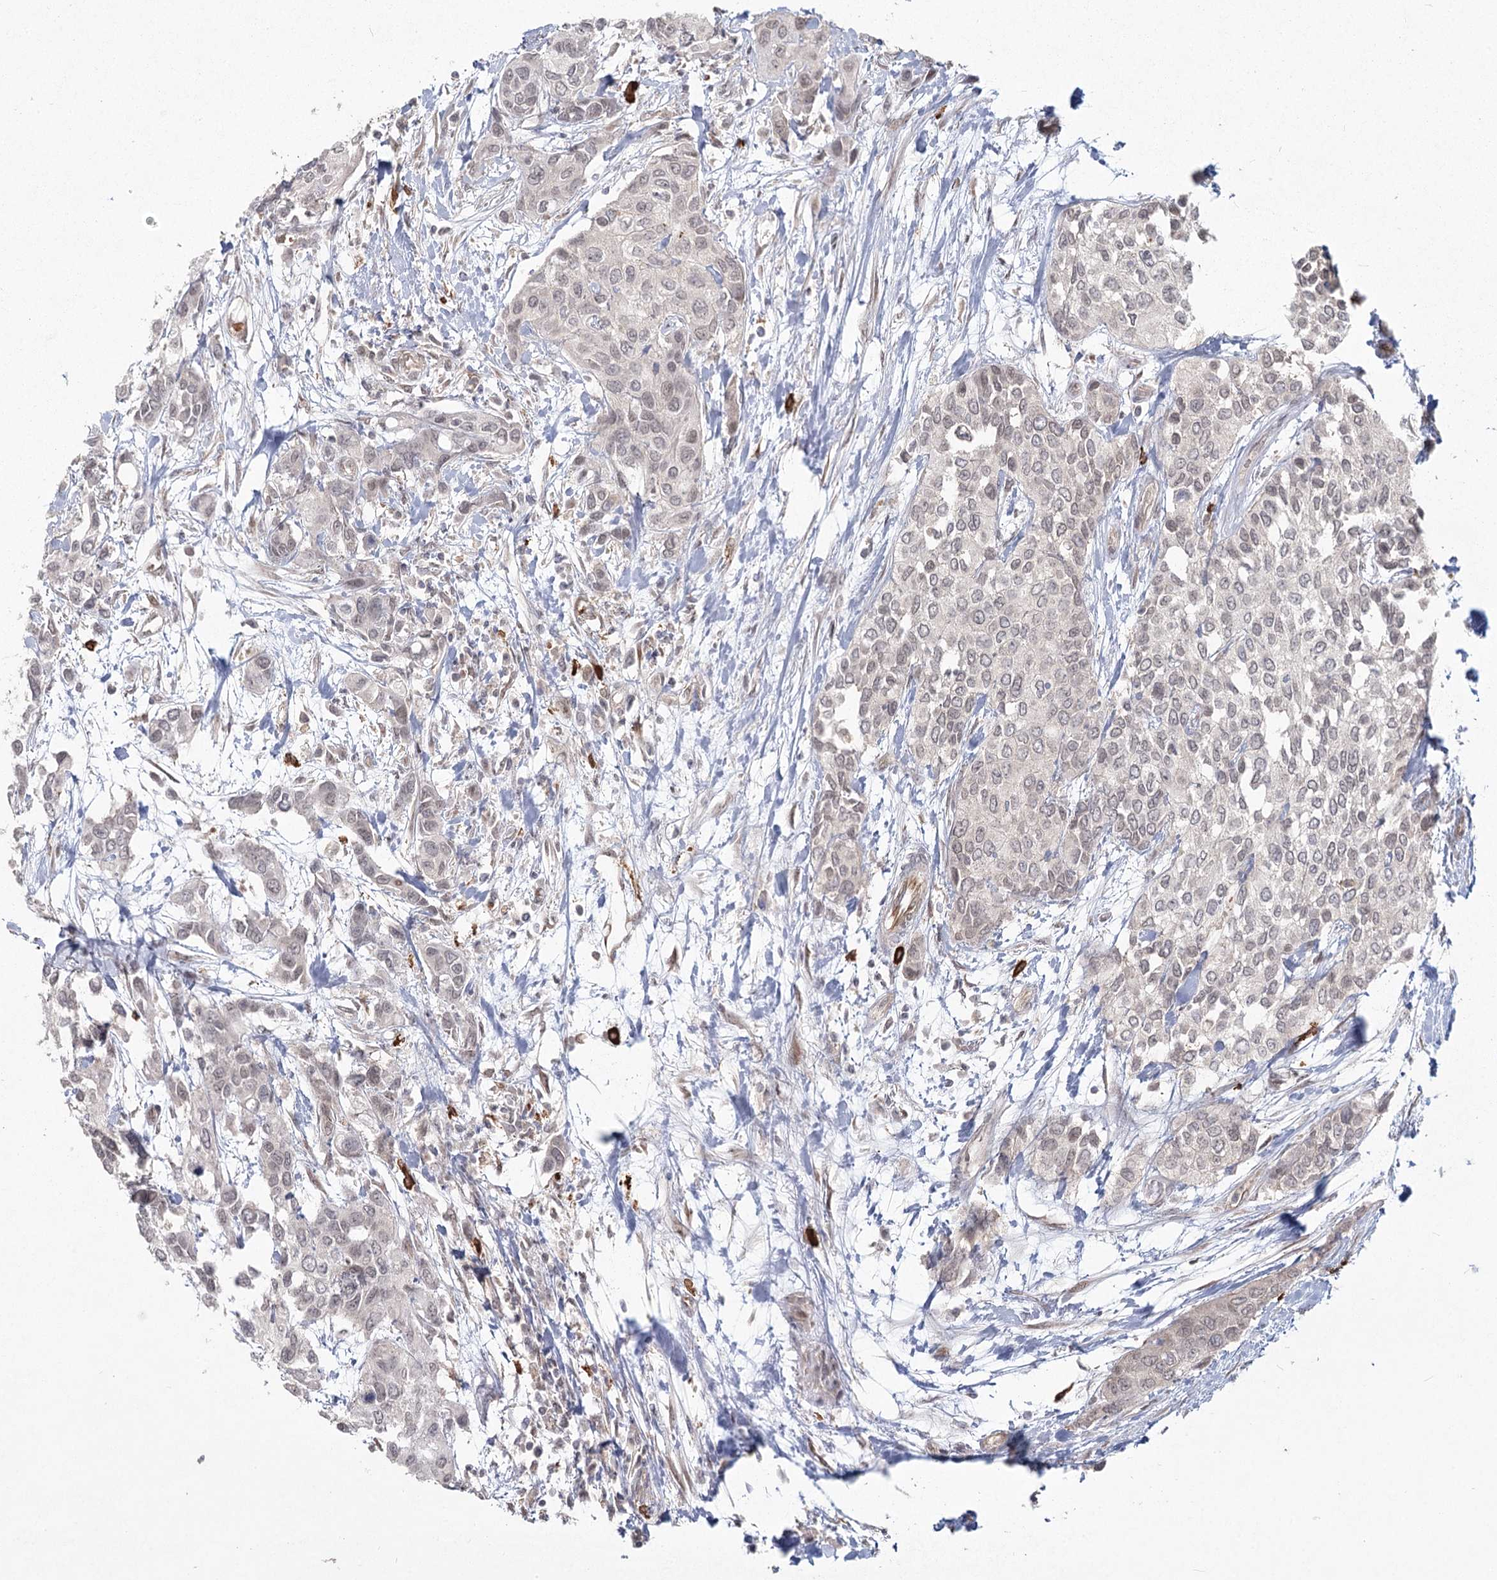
{"staining": {"intensity": "weak", "quantity": "<25%", "location": "nuclear"}, "tissue": "urothelial cancer", "cell_type": "Tumor cells", "image_type": "cancer", "snomed": [{"axis": "morphology", "description": "Normal tissue, NOS"}, {"axis": "morphology", "description": "Urothelial carcinoma, High grade"}, {"axis": "topography", "description": "Vascular tissue"}, {"axis": "topography", "description": "Urinary bladder"}], "caption": "This is a photomicrograph of immunohistochemistry (IHC) staining of urothelial cancer, which shows no positivity in tumor cells.", "gene": "AP2M1", "patient": {"sex": "female", "age": 56}}